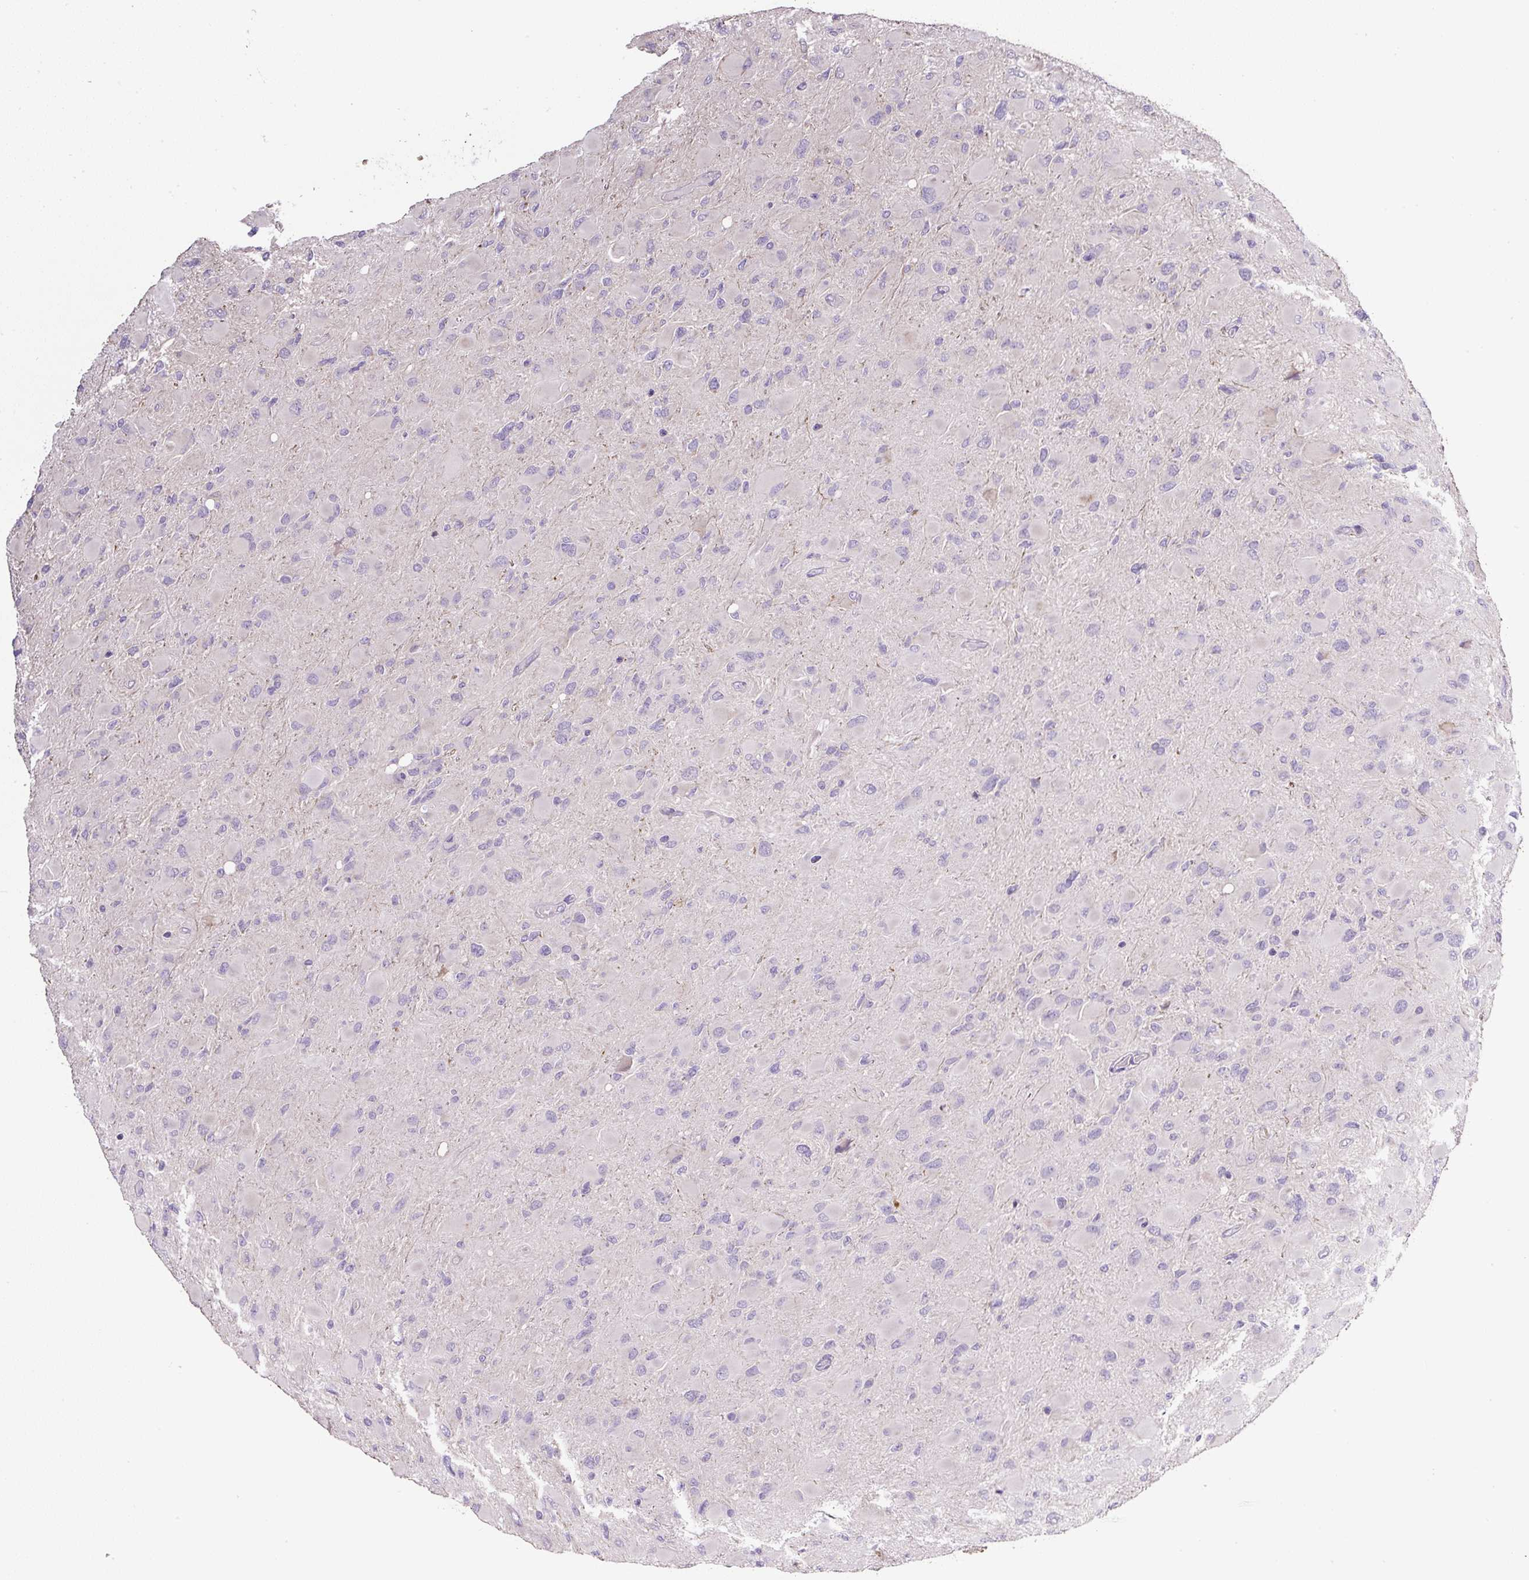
{"staining": {"intensity": "negative", "quantity": "none", "location": "none"}, "tissue": "glioma", "cell_type": "Tumor cells", "image_type": "cancer", "snomed": [{"axis": "morphology", "description": "Glioma, malignant, High grade"}, {"axis": "topography", "description": "Cerebral cortex"}], "caption": "Malignant glioma (high-grade) was stained to show a protein in brown. There is no significant expression in tumor cells. (DAB (3,3'-diaminobenzidine) IHC visualized using brightfield microscopy, high magnification).", "gene": "HPS4", "patient": {"sex": "female", "age": 36}}